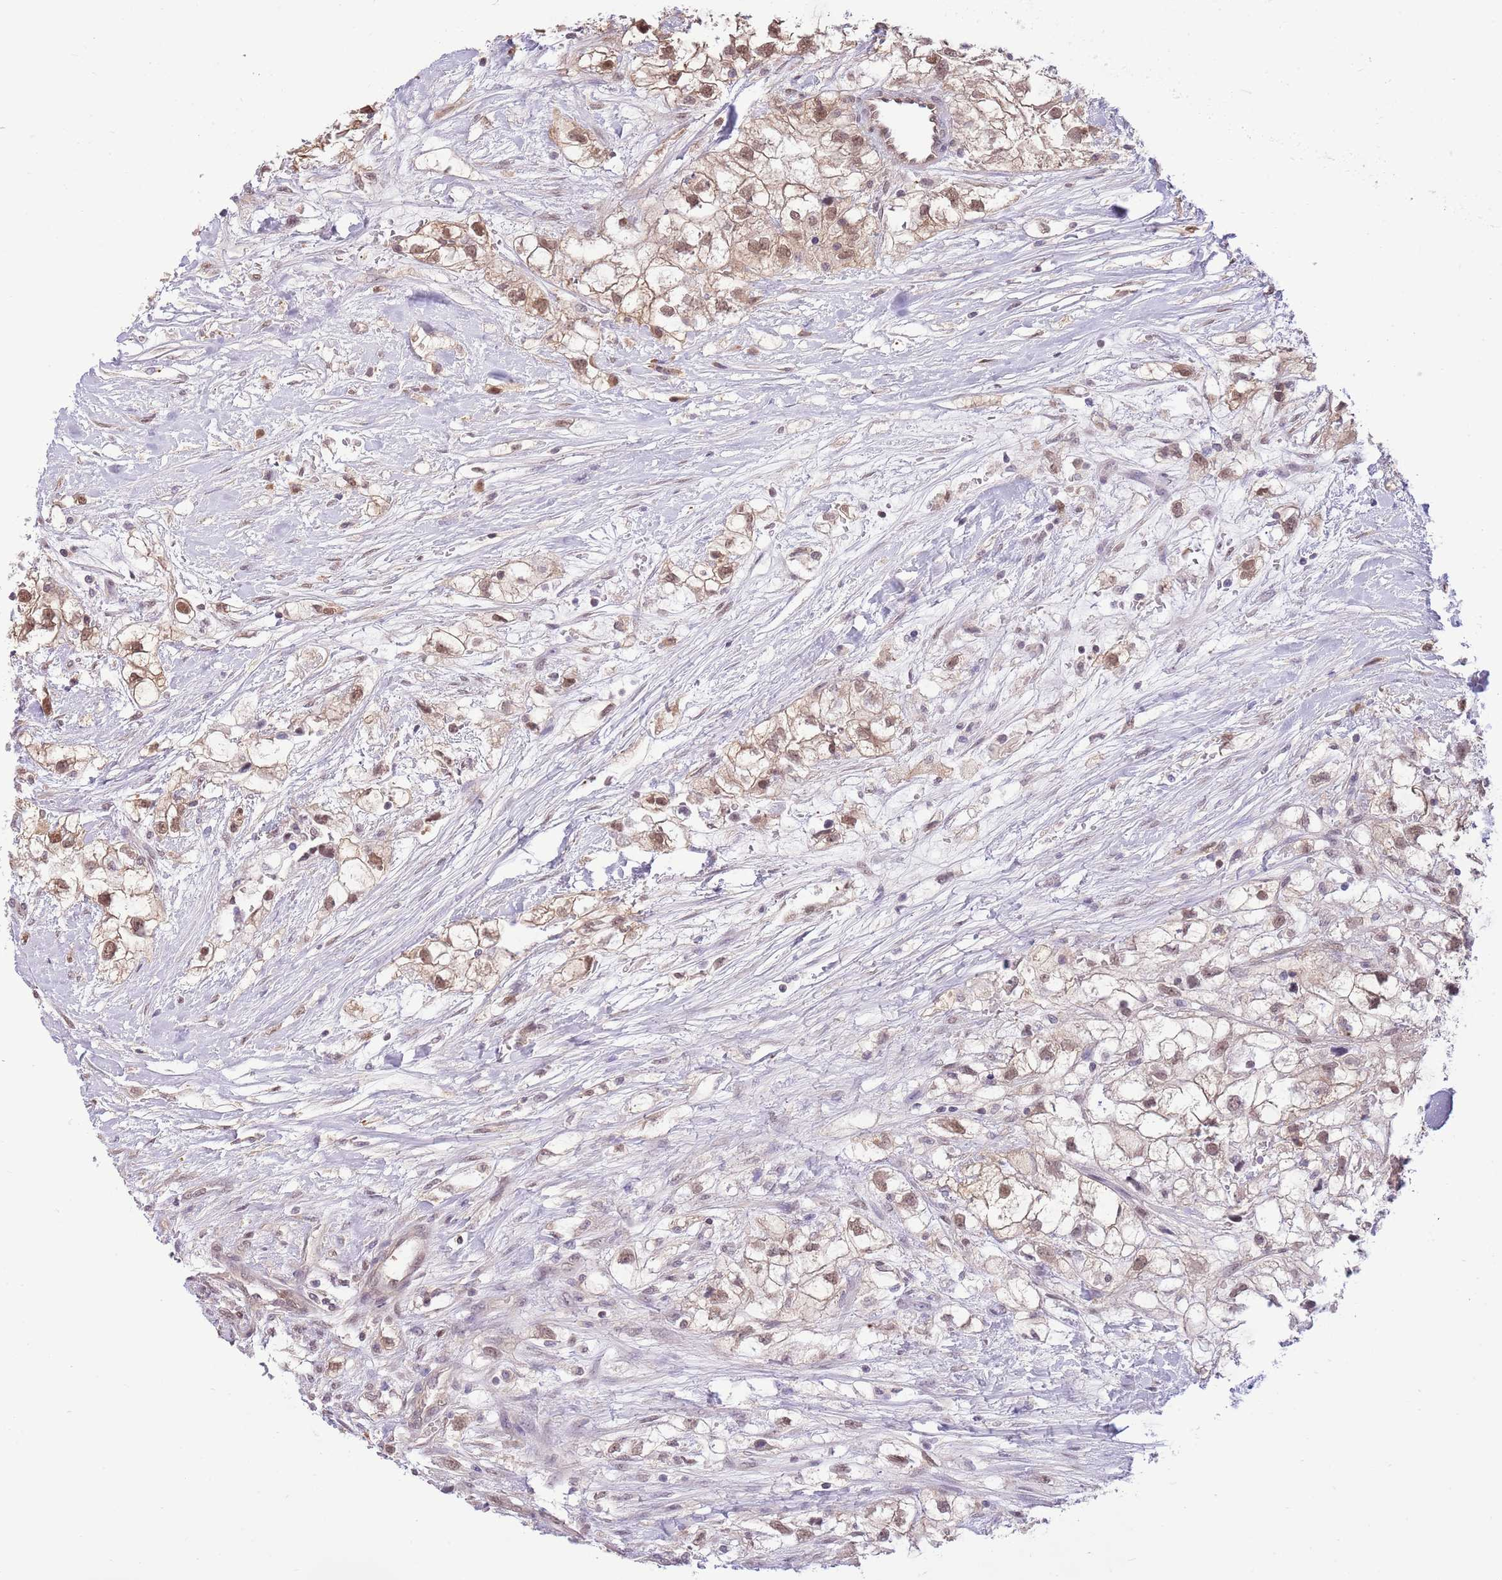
{"staining": {"intensity": "moderate", "quantity": ">75%", "location": "cytoplasmic/membranous,nuclear"}, "tissue": "renal cancer", "cell_type": "Tumor cells", "image_type": "cancer", "snomed": [{"axis": "morphology", "description": "Adenocarcinoma, NOS"}, {"axis": "topography", "description": "Kidney"}], "caption": "Protein analysis of adenocarcinoma (renal) tissue reveals moderate cytoplasmic/membranous and nuclear positivity in approximately >75% of tumor cells. The staining is performed using DAB (3,3'-diaminobenzidine) brown chromogen to label protein expression. The nuclei are counter-stained blue using hematoxylin.", "gene": "NSFL1C", "patient": {"sex": "male", "age": 59}}